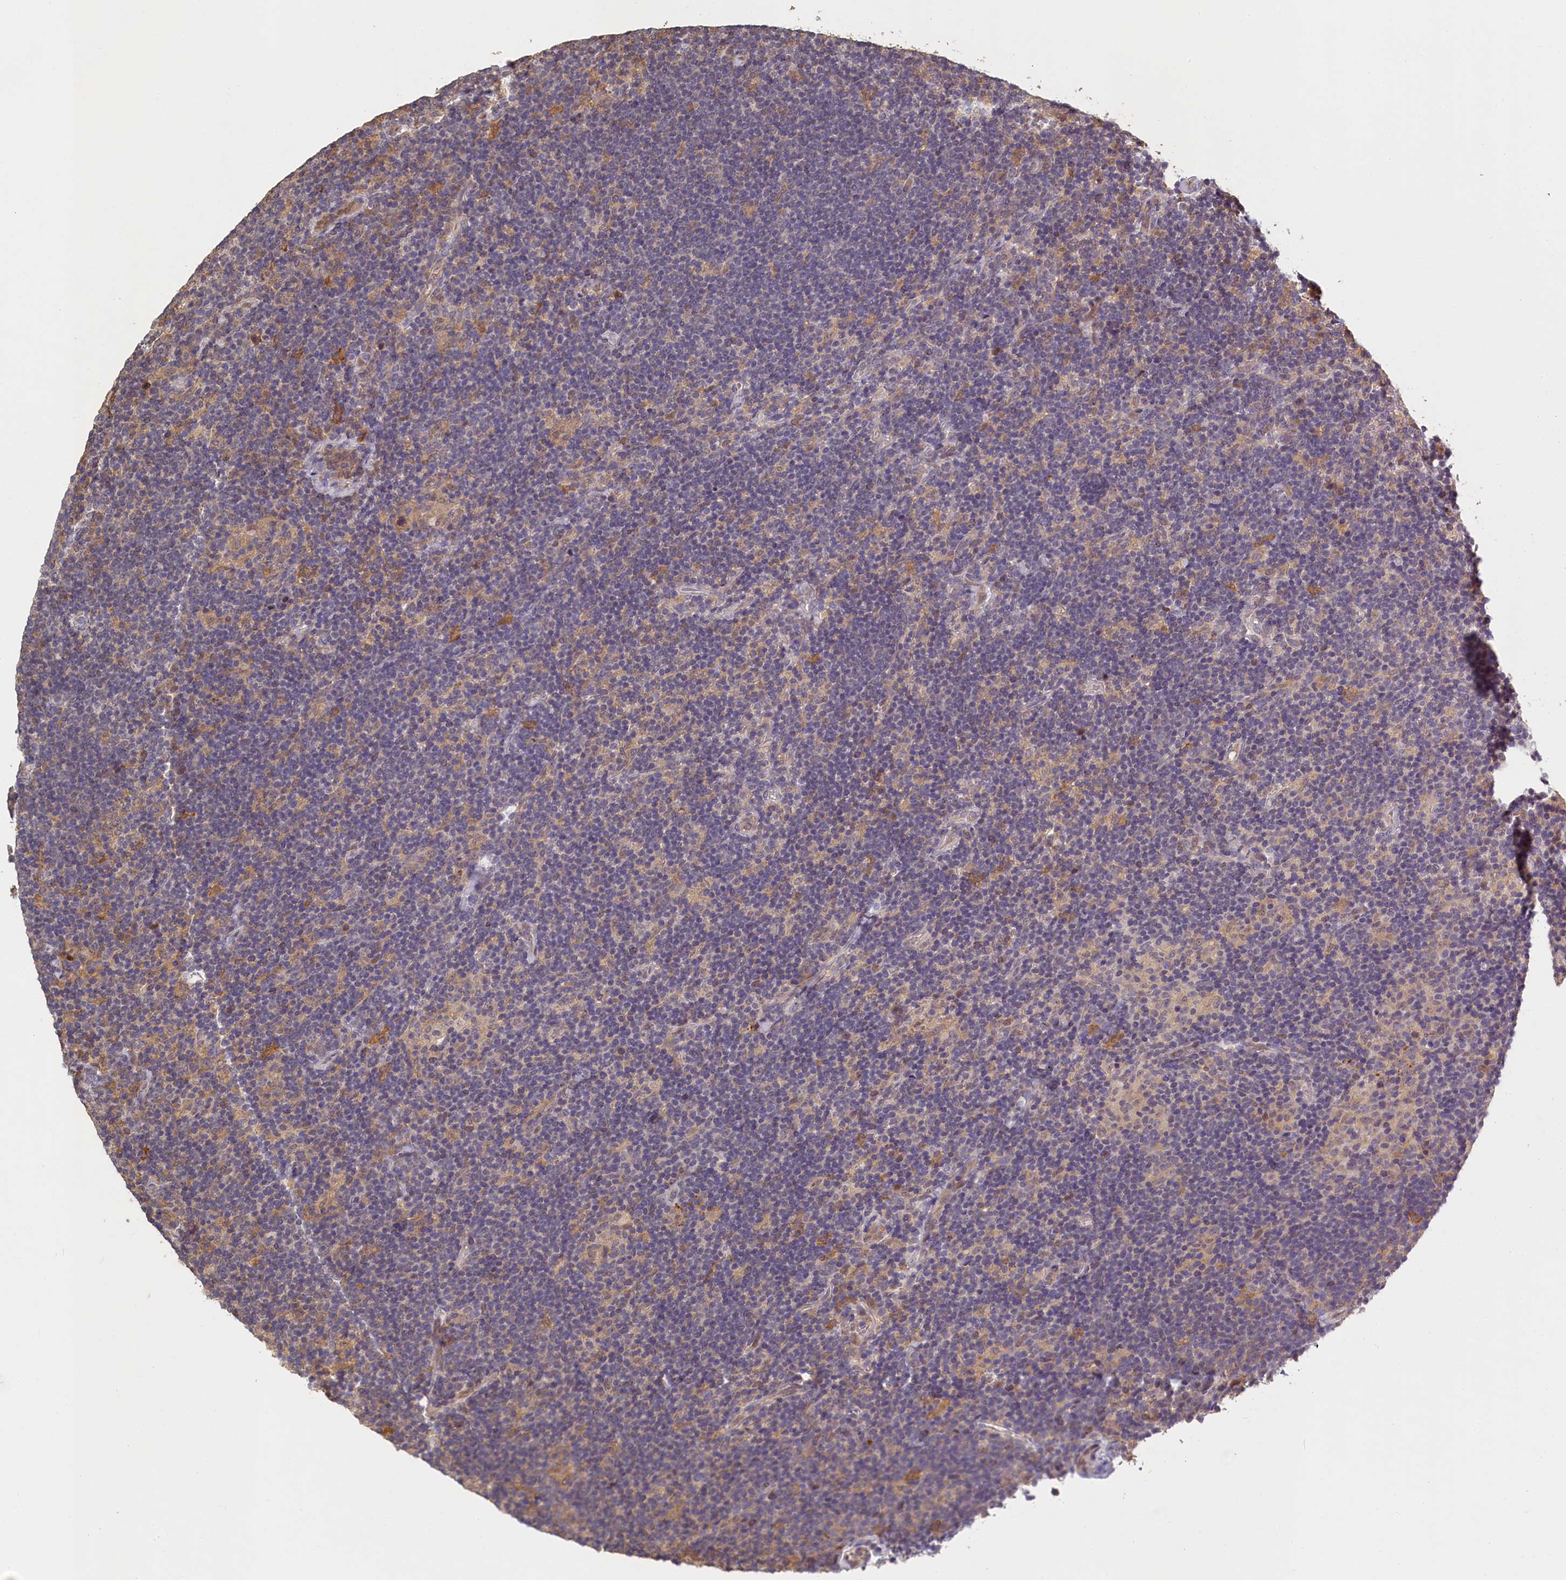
{"staining": {"intensity": "weak", "quantity": "25%-75%", "location": "cytoplasmic/membranous"}, "tissue": "lymphoma", "cell_type": "Tumor cells", "image_type": "cancer", "snomed": [{"axis": "morphology", "description": "Hodgkin's disease, NOS"}, {"axis": "topography", "description": "Lymph node"}], "caption": "A histopathology image showing weak cytoplasmic/membranous expression in approximately 25%-75% of tumor cells in Hodgkin's disease, as visualized by brown immunohistochemical staining.", "gene": "UCHL3", "patient": {"sex": "female", "age": 57}}